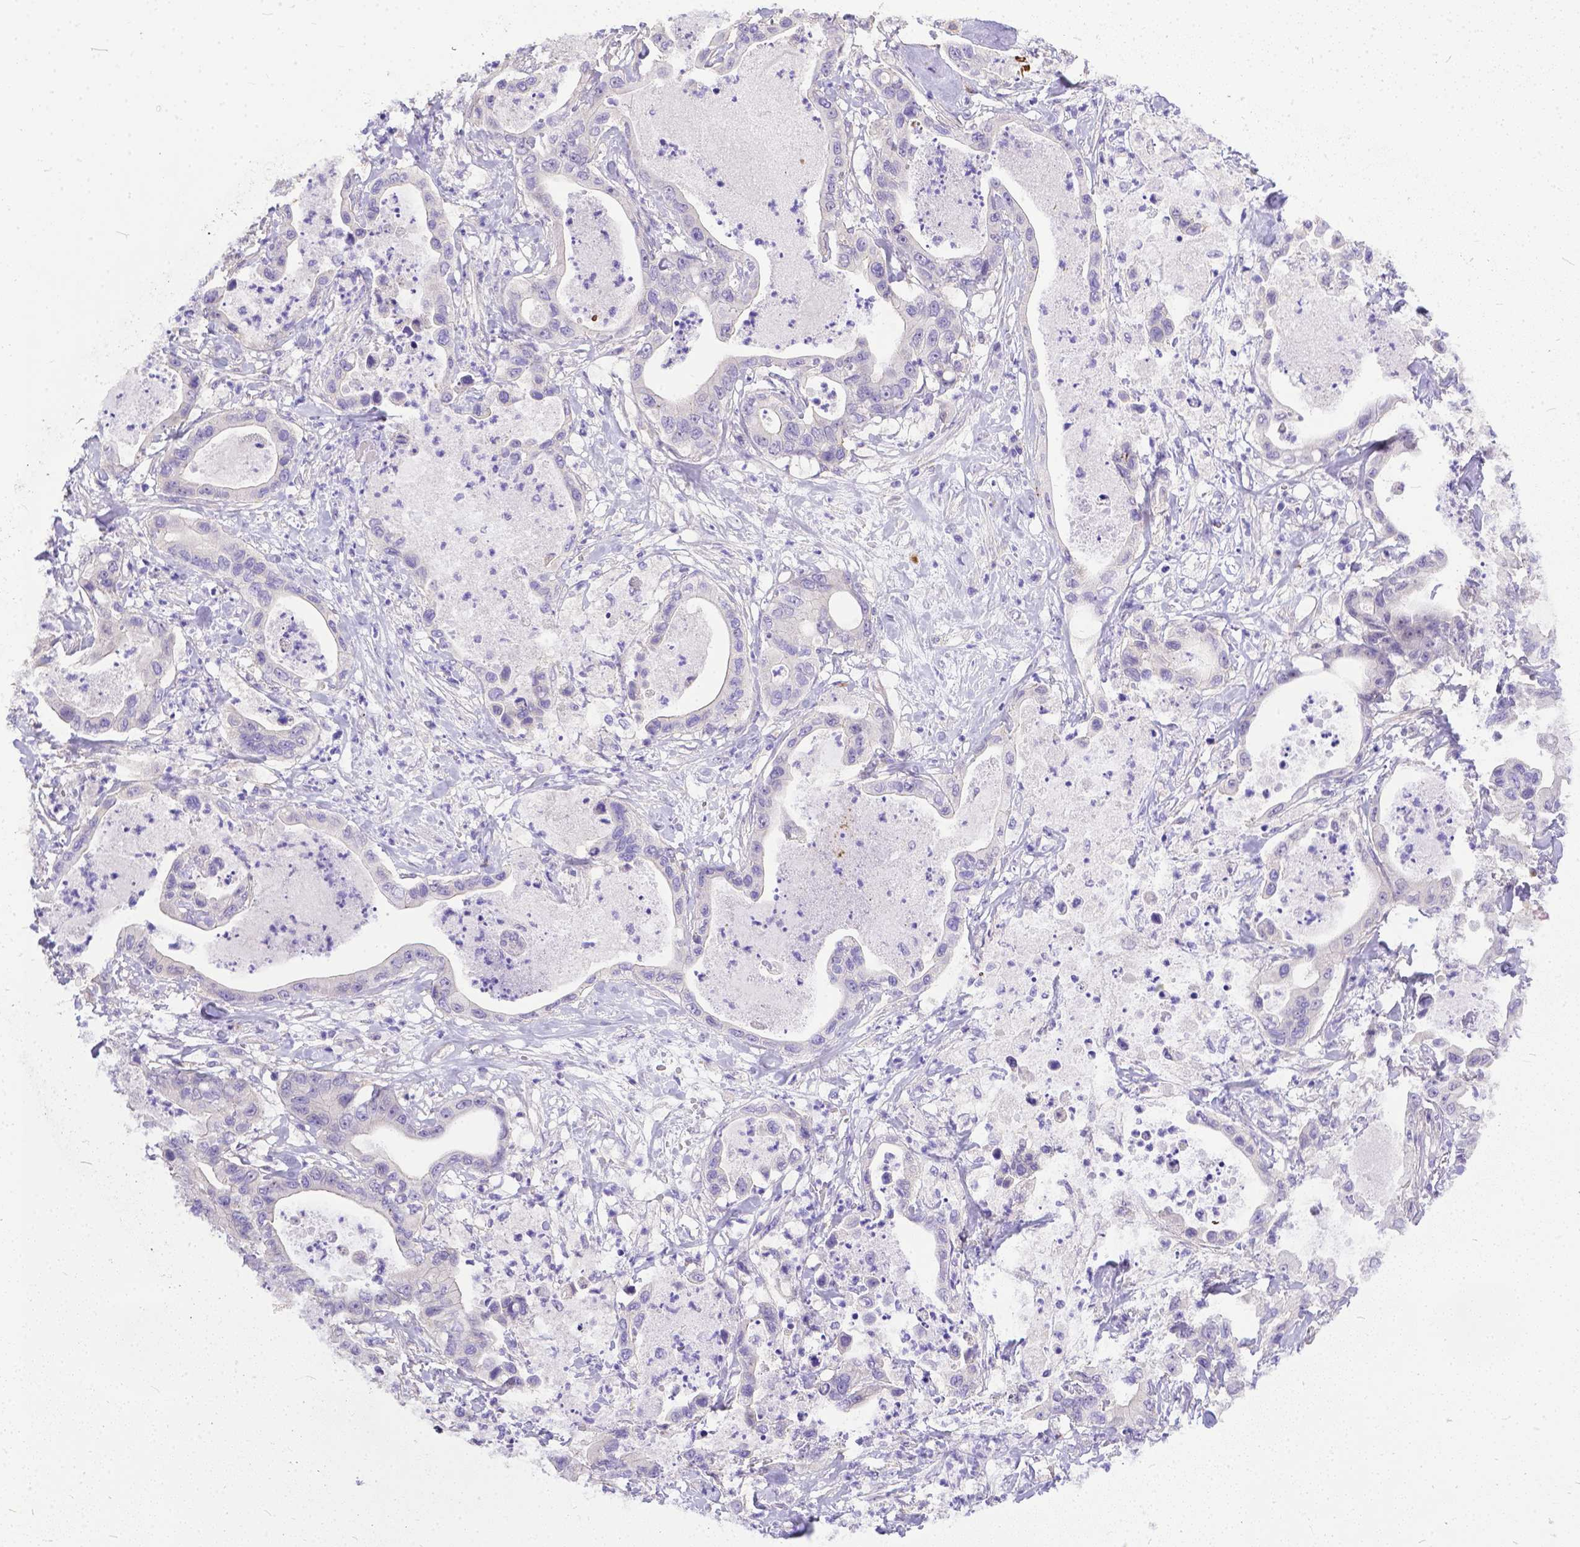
{"staining": {"intensity": "negative", "quantity": "none", "location": "none"}, "tissue": "pancreatic cancer", "cell_type": "Tumor cells", "image_type": "cancer", "snomed": [{"axis": "morphology", "description": "Adenocarcinoma, NOS"}, {"axis": "topography", "description": "Pancreas"}], "caption": "A micrograph of human pancreatic cancer is negative for staining in tumor cells.", "gene": "DLEC1", "patient": {"sex": "male", "age": 71}}